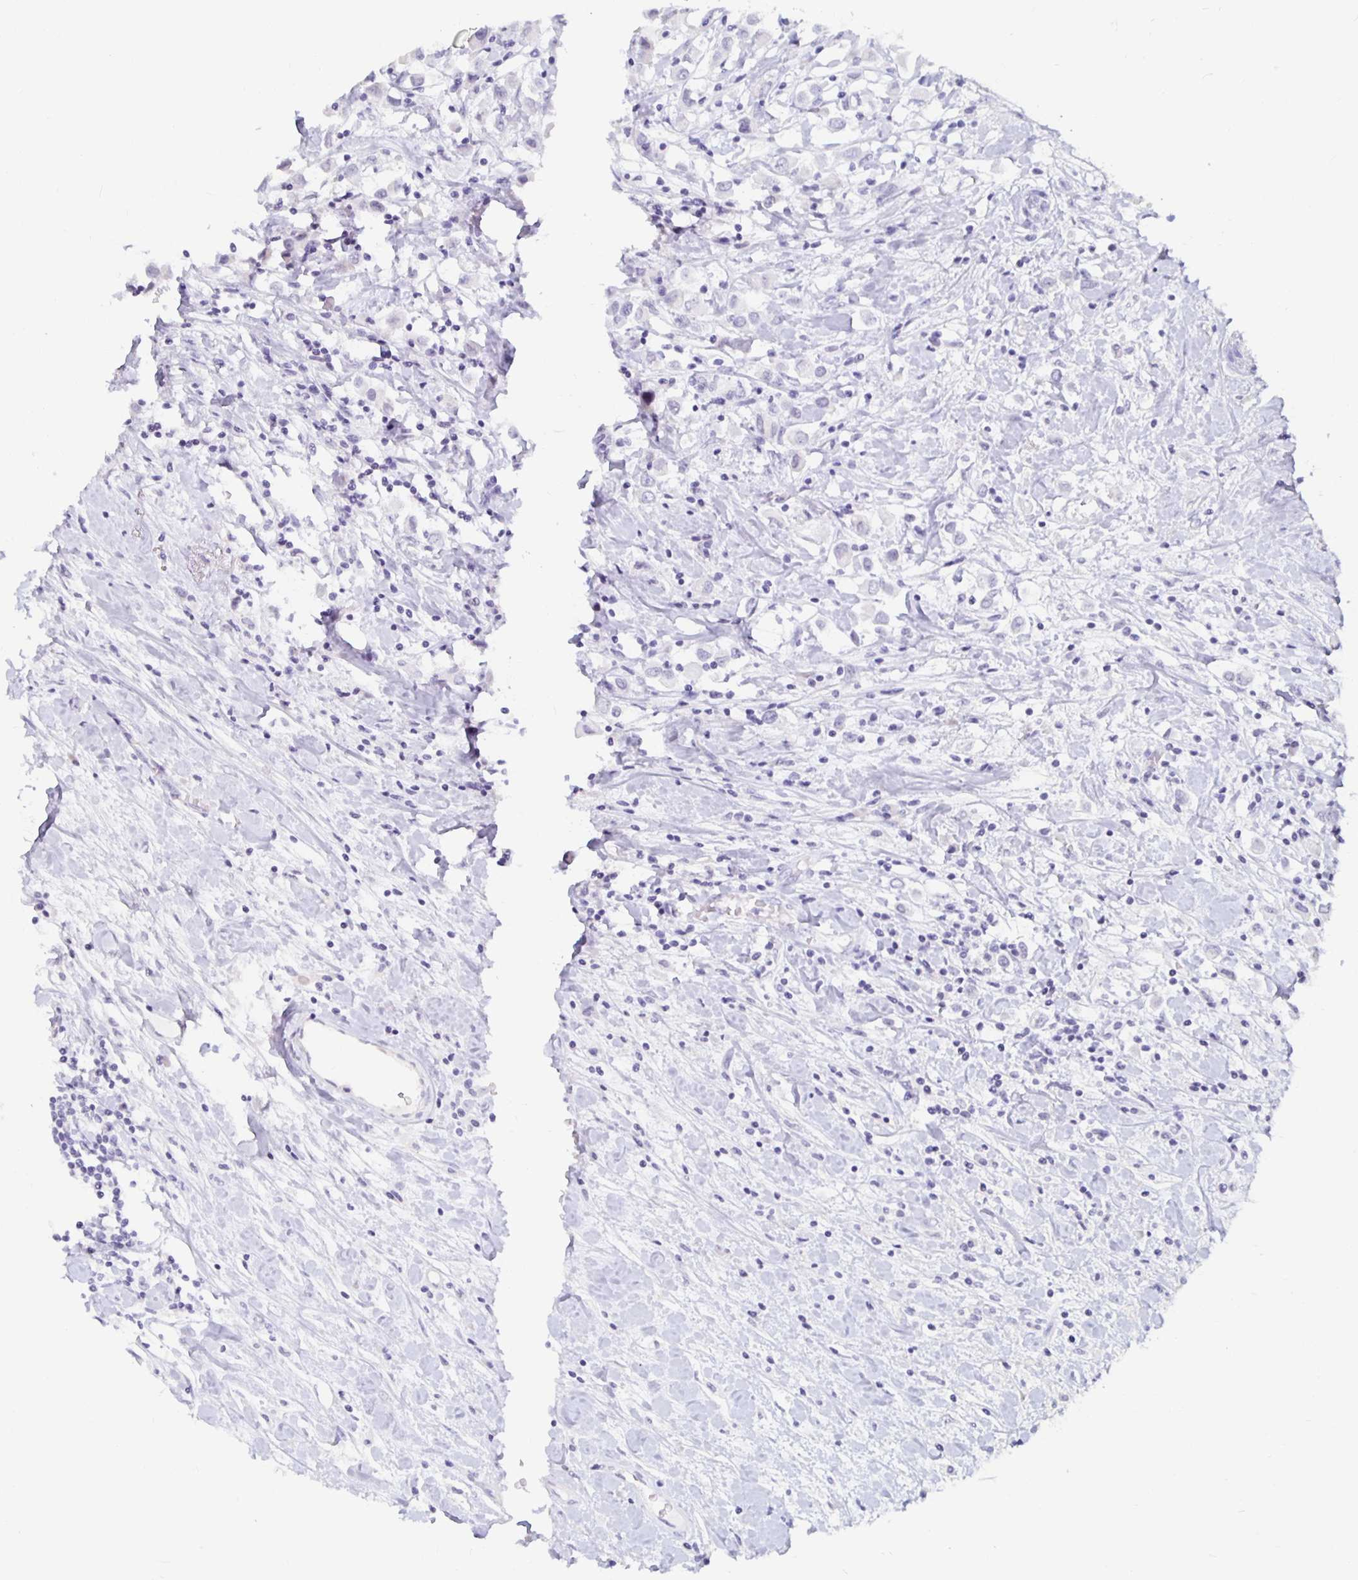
{"staining": {"intensity": "negative", "quantity": "none", "location": "none"}, "tissue": "breast cancer", "cell_type": "Tumor cells", "image_type": "cancer", "snomed": [{"axis": "morphology", "description": "Duct carcinoma"}, {"axis": "topography", "description": "Breast"}], "caption": "High magnification brightfield microscopy of breast infiltrating ductal carcinoma stained with DAB (3,3'-diaminobenzidine) (brown) and counterstained with hematoxylin (blue): tumor cells show no significant positivity.", "gene": "KCNQ2", "patient": {"sex": "female", "age": 61}}